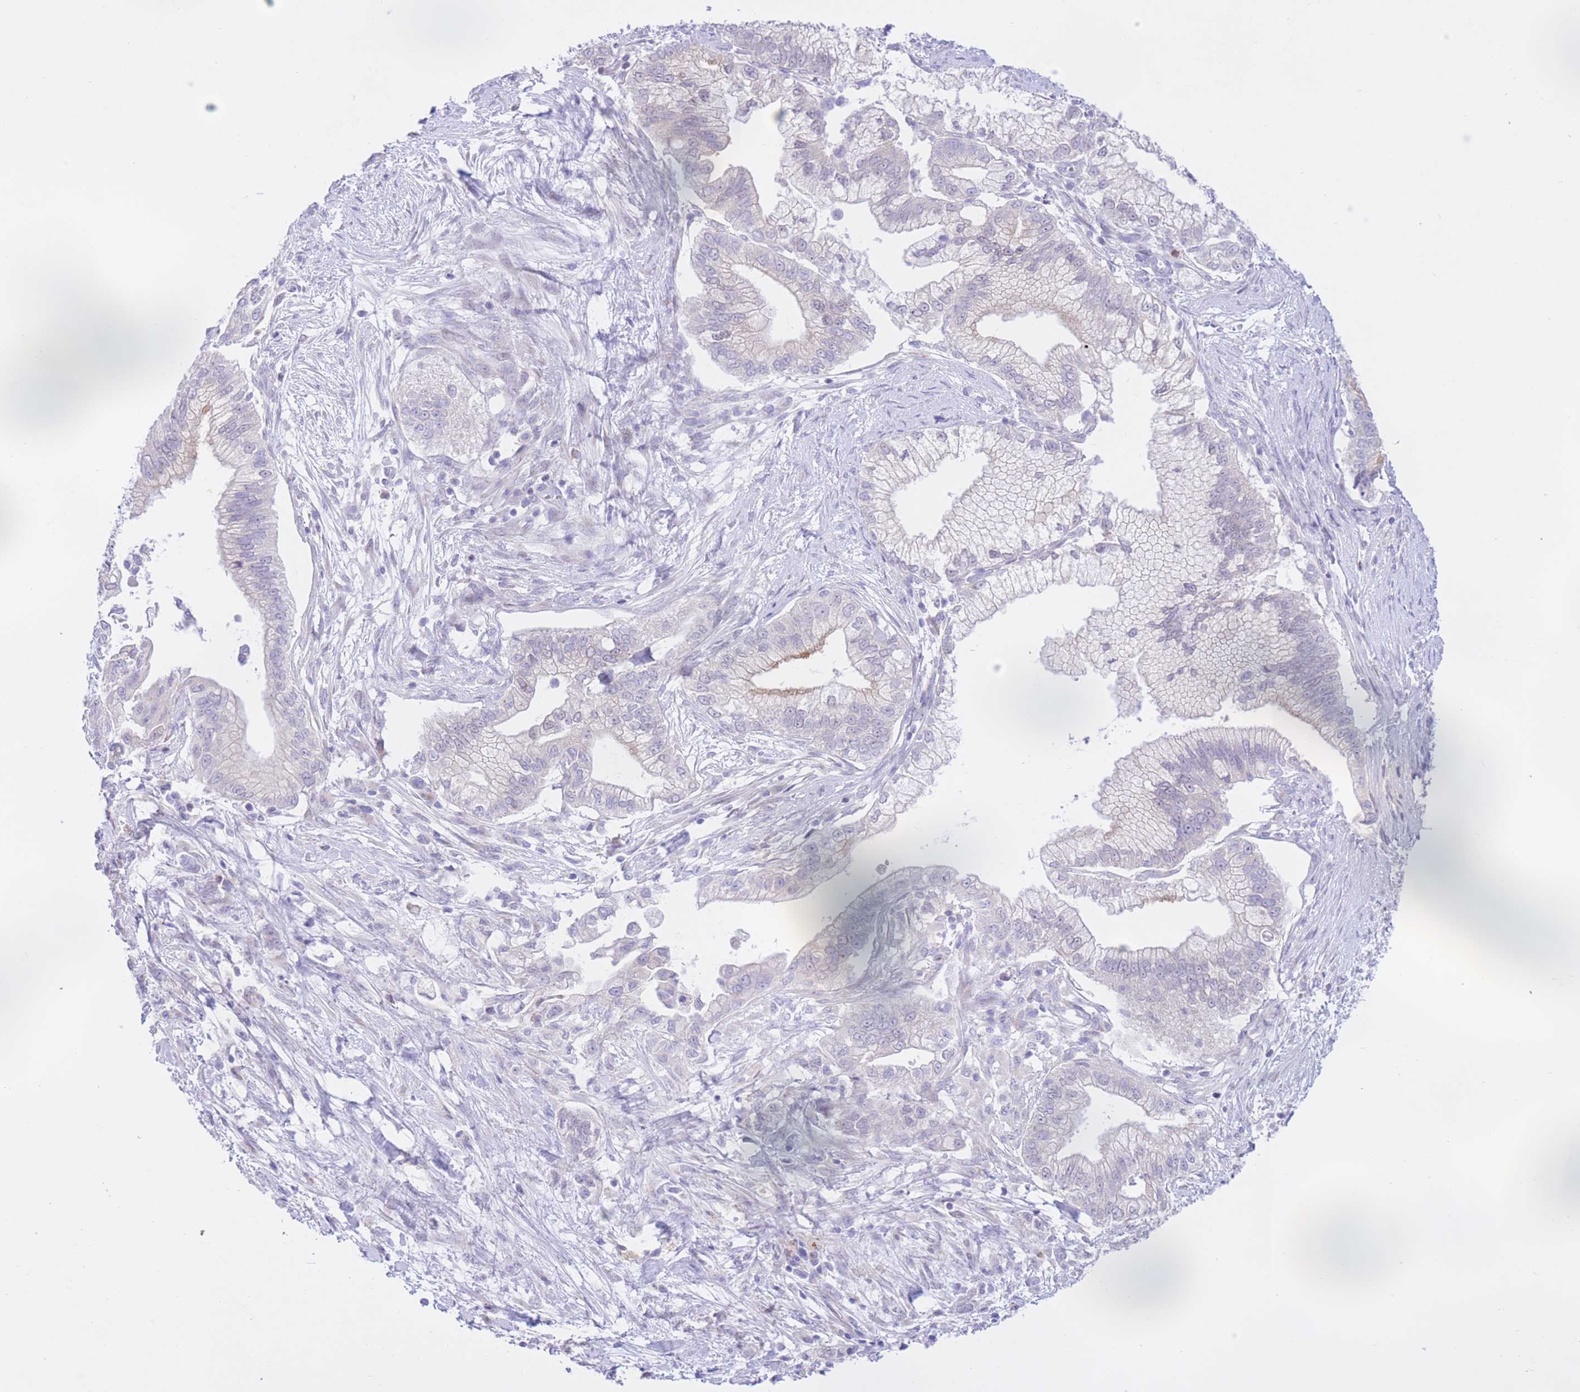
{"staining": {"intensity": "negative", "quantity": "none", "location": "none"}, "tissue": "pancreatic cancer", "cell_type": "Tumor cells", "image_type": "cancer", "snomed": [{"axis": "morphology", "description": "Adenocarcinoma, NOS"}, {"axis": "topography", "description": "Pancreas"}], "caption": "Immunohistochemistry (IHC) photomicrograph of pancreatic cancer stained for a protein (brown), which exhibits no expression in tumor cells.", "gene": "RPL39L", "patient": {"sex": "male", "age": 70}}